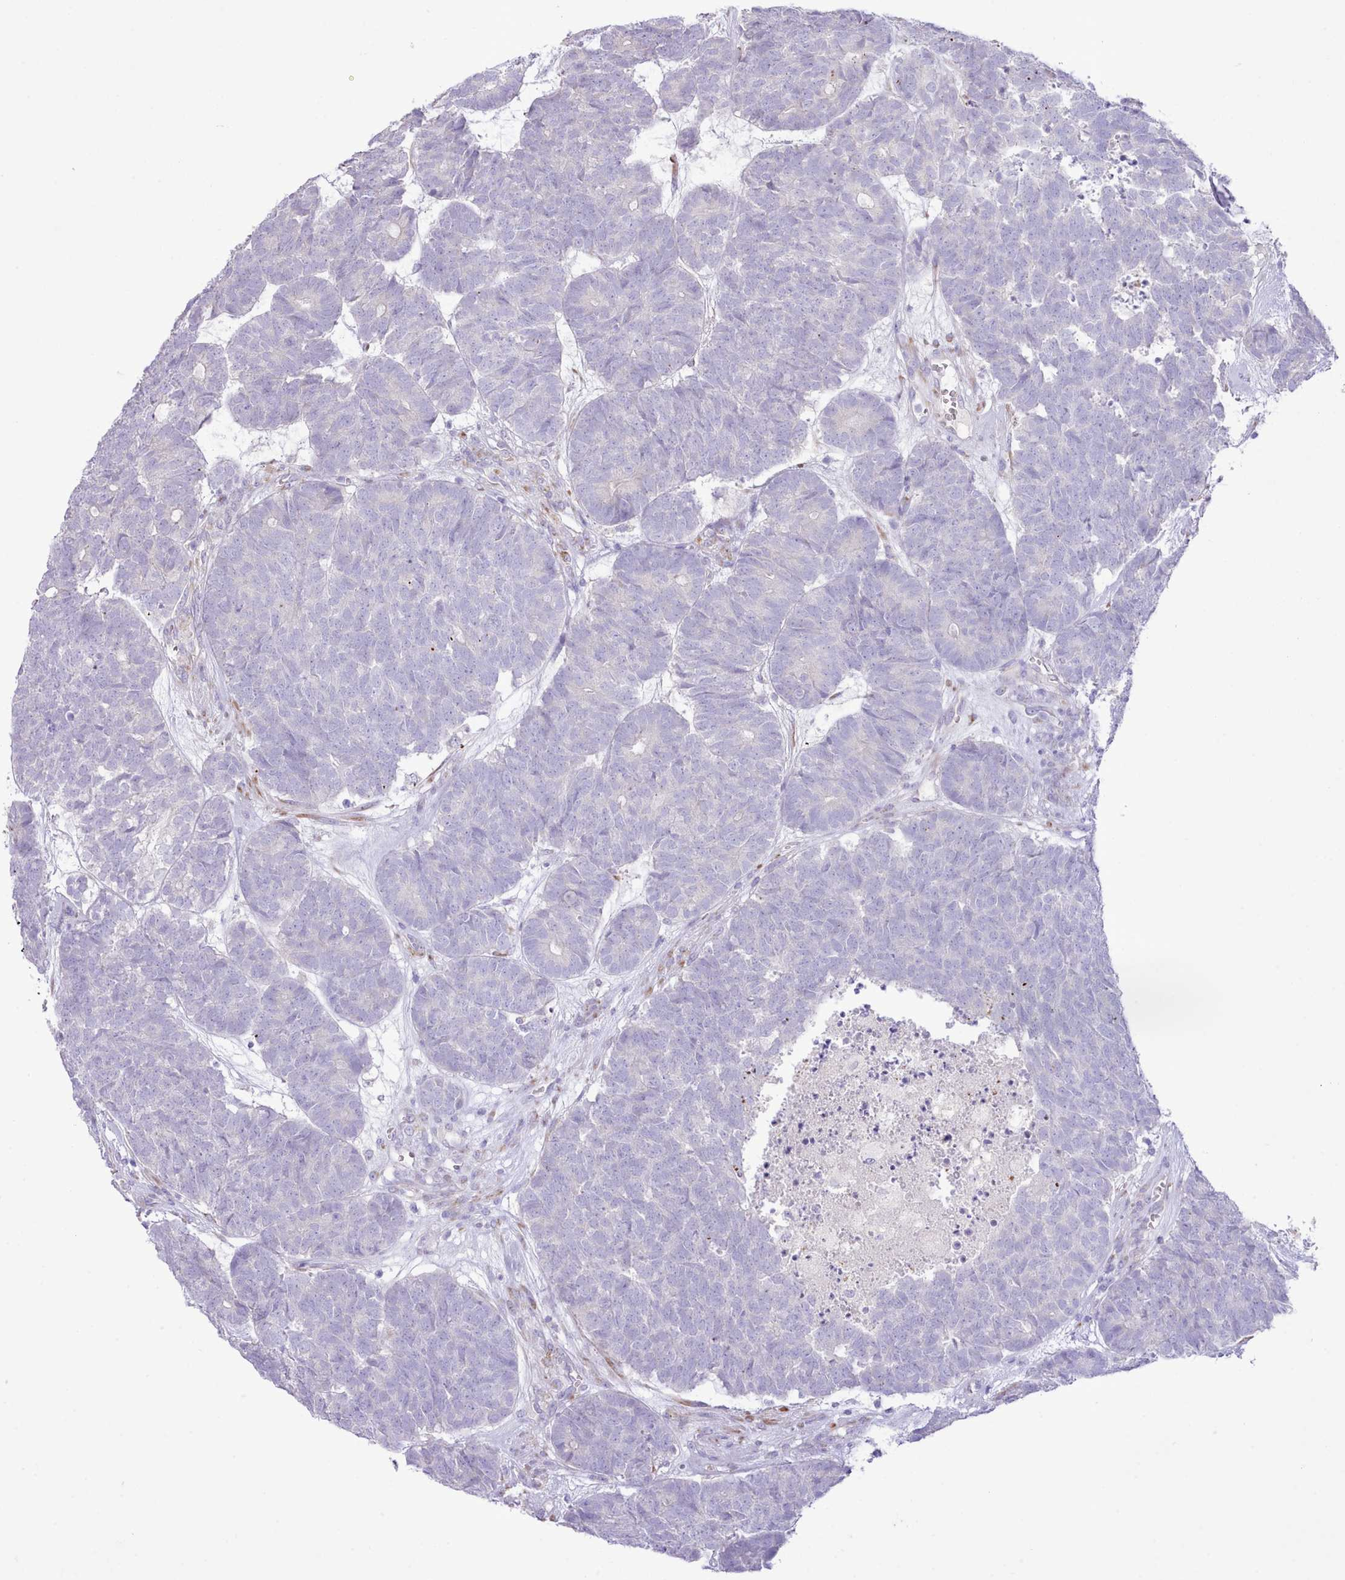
{"staining": {"intensity": "negative", "quantity": "none", "location": "none"}, "tissue": "head and neck cancer", "cell_type": "Tumor cells", "image_type": "cancer", "snomed": [{"axis": "morphology", "description": "Adenocarcinoma, NOS"}, {"axis": "topography", "description": "Head-Neck"}], "caption": "This is an IHC micrograph of head and neck cancer. There is no expression in tumor cells.", "gene": "CCL1", "patient": {"sex": "female", "age": 81}}